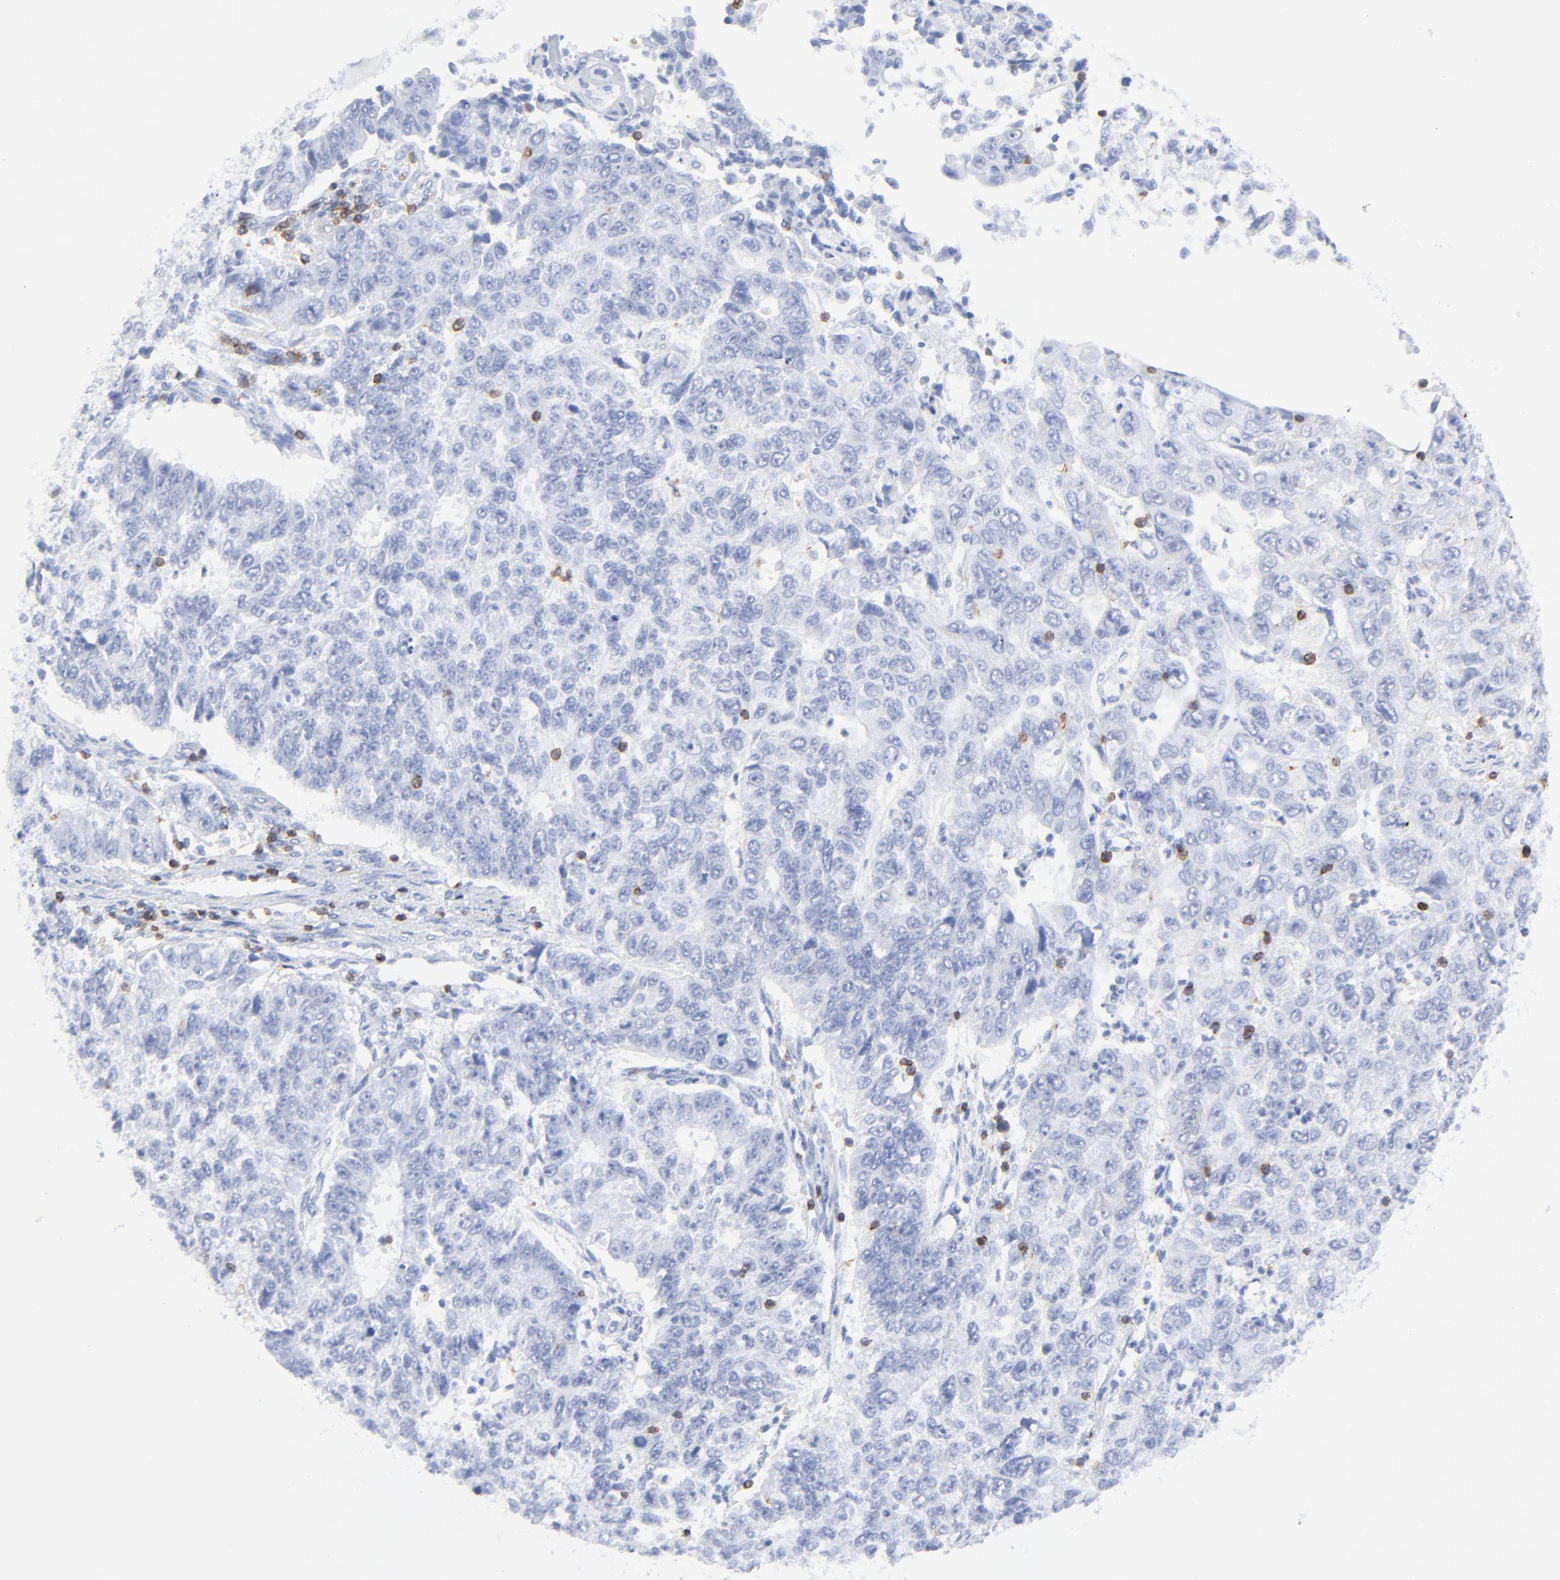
{"staining": {"intensity": "negative", "quantity": "none", "location": "none"}, "tissue": "endometrial cancer", "cell_type": "Tumor cells", "image_type": "cancer", "snomed": [{"axis": "morphology", "description": "Adenocarcinoma, NOS"}, {"axis": "topography", "description": "Endometrium"}], "caption": "Tumor cells are negative for protein expression in human endometrial adenocarcinoma. Brightfield microscopy of IHC stained with DAB (brown) and hematoxylin (blue), captured at high magnification.", "gene": "LCK", "patient": {"sex": "female", "age": 42}}